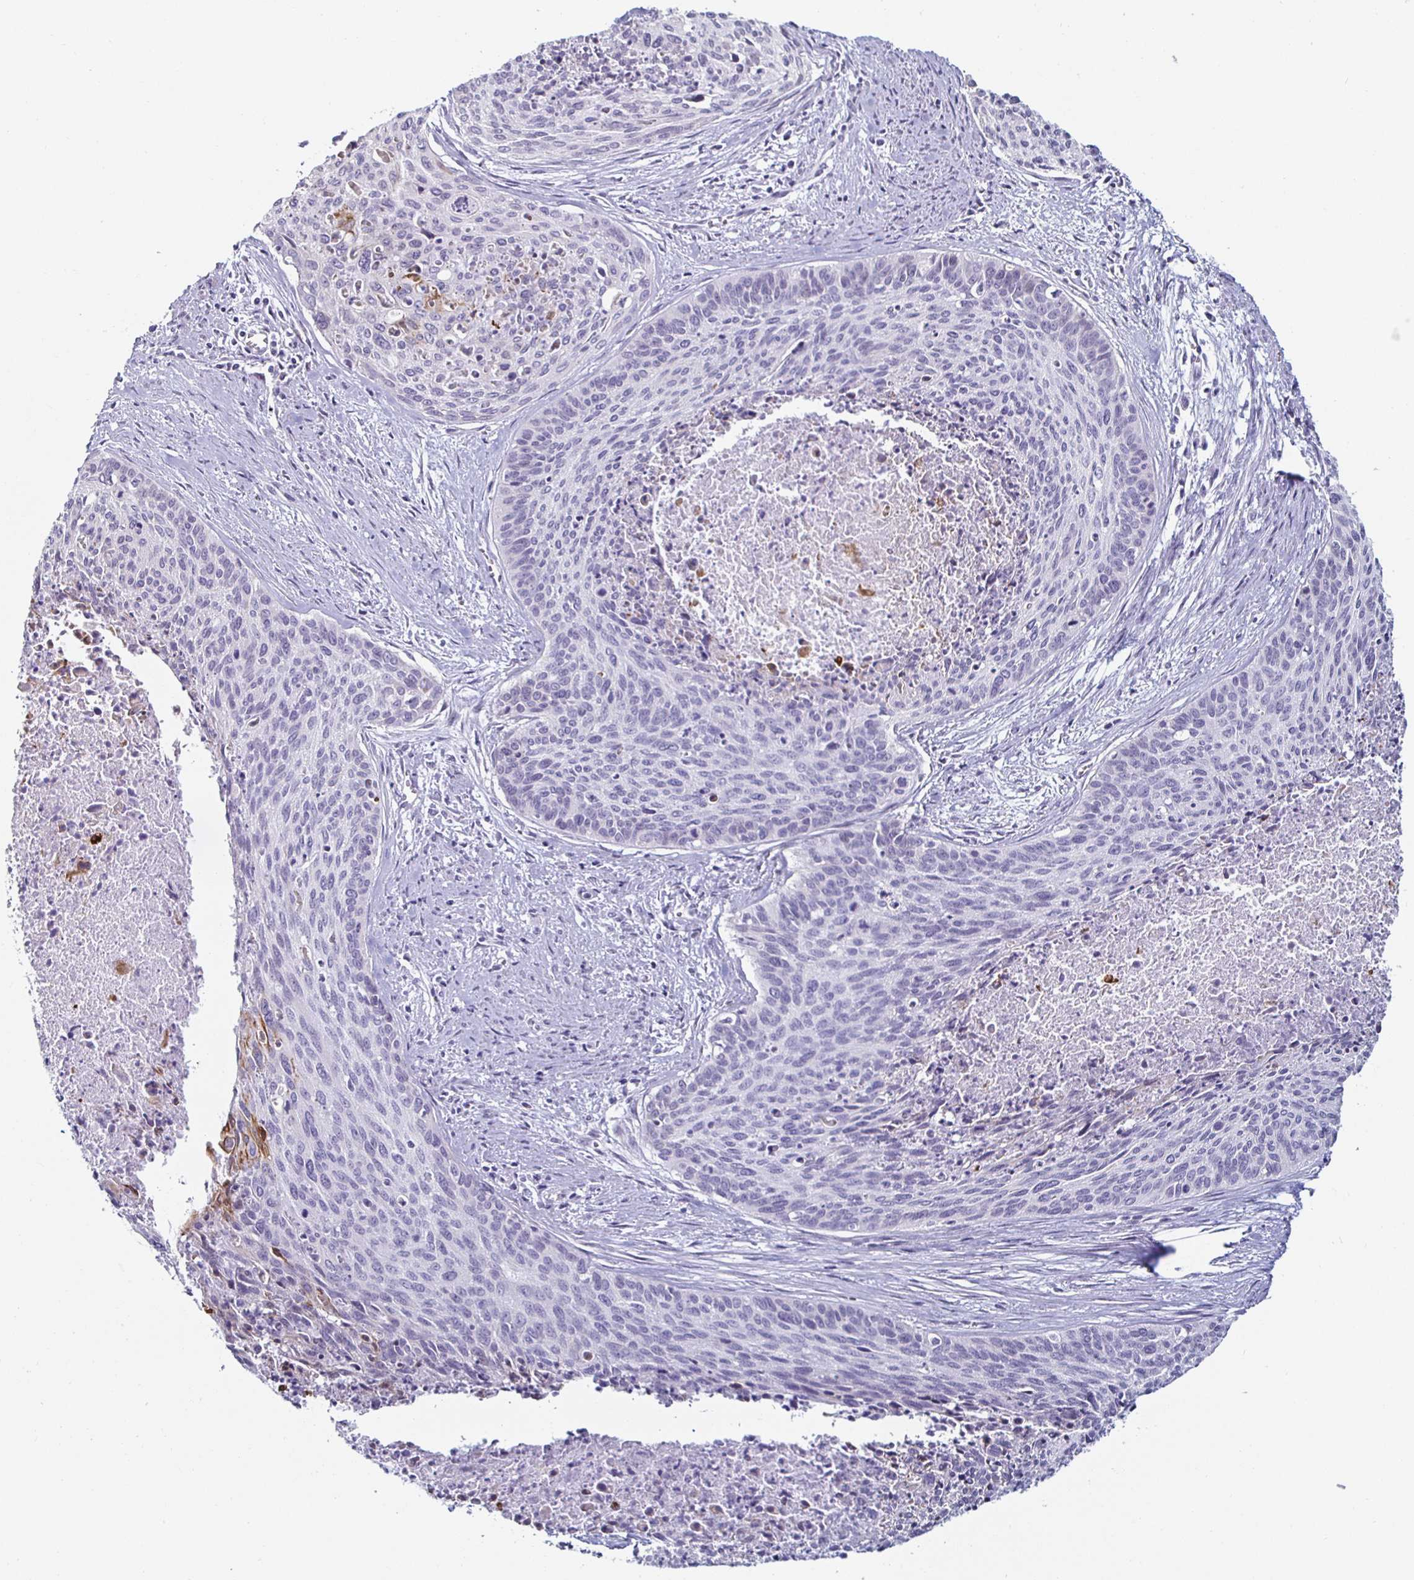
{"staining": {"intensity": "moderate", "quantity": "<25%", "location": "cytoplasmic/membranous"}, "tissue": "cervical cancer", "cell_type": "Tumor cells", "image_type": "cancer", "snomed": [{"axis": "morphology", "description": "Squamous cell carcinoma, NOS"}, {"axis": "topography", "description": "Cervix"}], "caption": "Cervical squamous cell carcinoma stained with IHC reveals moderate cytoplasmic/membranous positivity in about <25% of tumor cells.", "gene": "KRT4", "patient": {"sex": "female", "age": 55}}